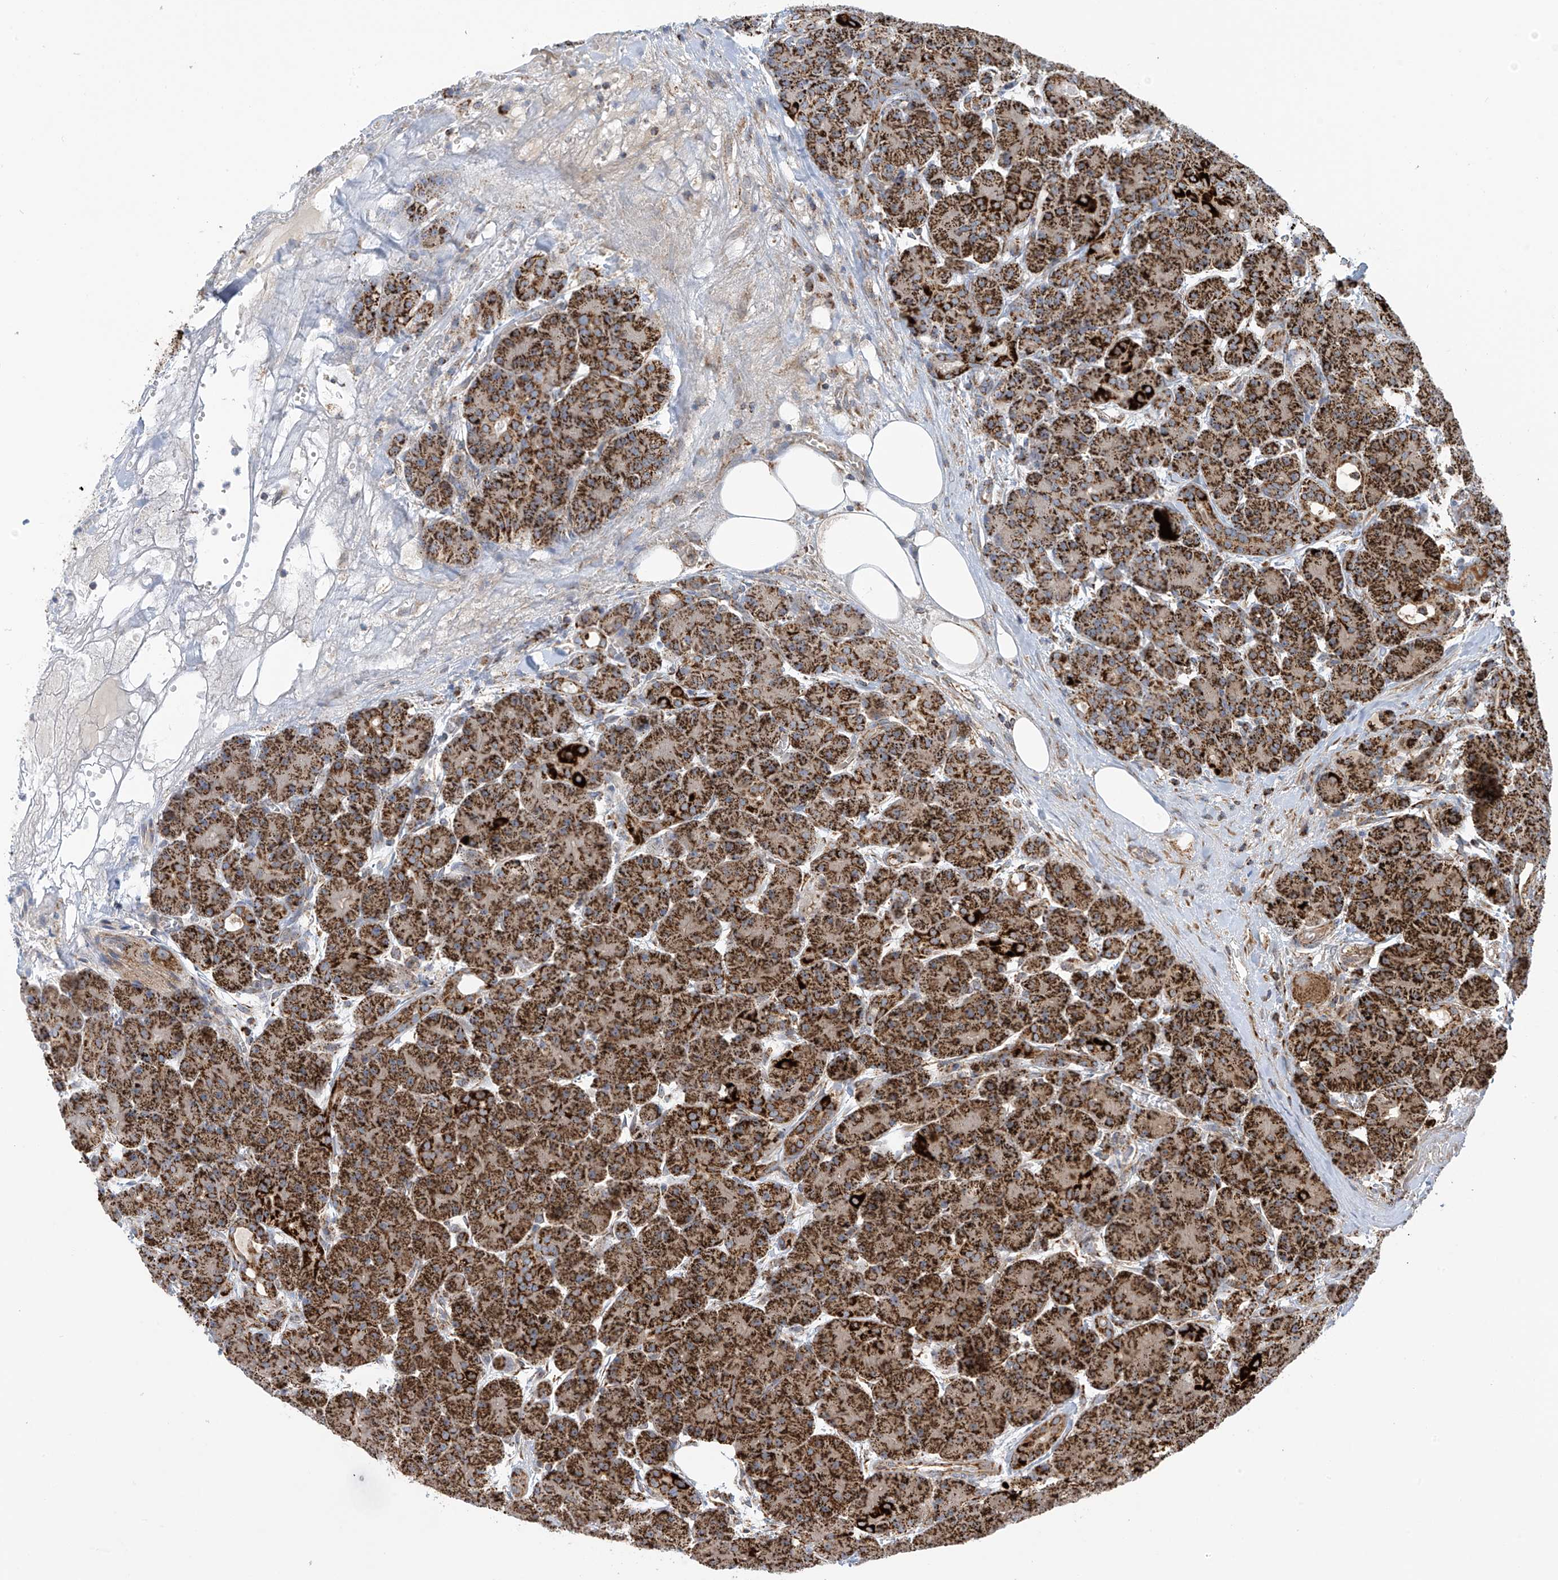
{"staining": {"intensity": "strong", "quantity": ">75%", "location": "cytoplasmic/membranous"}, "tissue": "pancreas", "cell_type": "Exocrine glandular cells", "image_type": "normal", "snomed": [{"axis": "morphology", "description": "Normal tissue, NOS"}, {"axis": "topography", "description": "Pancreas"}], "caption": "Protein staining of normal pancreas displays strong cytoplasmic/membranous staining in approximately >75% of exocrine glandular cells.", "gene": "COX10", "patient": {"sex": "male", "age": 63}}